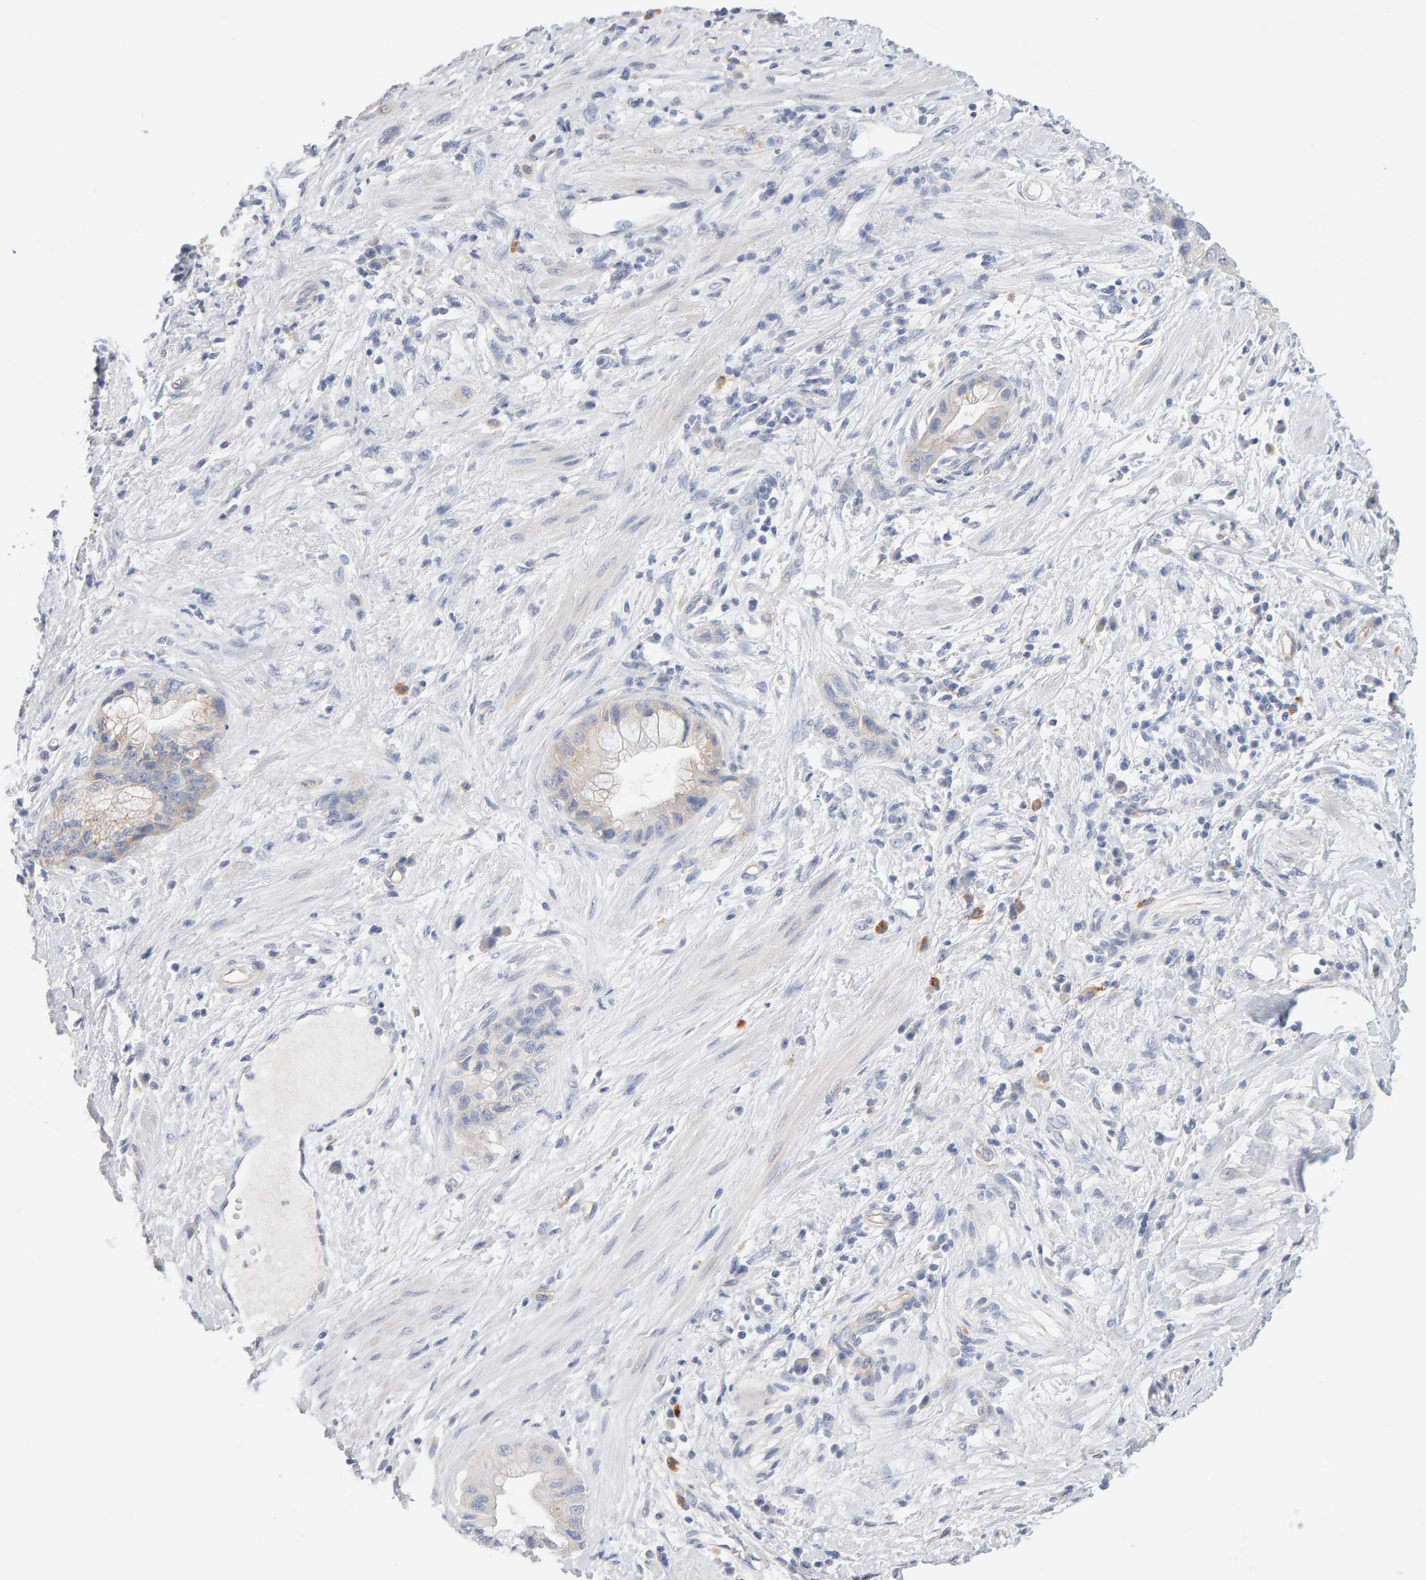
{"staining": {"intensity": "weak", "quantity": "<25%", "location": "cytoplasmic/membranous"}, "tissue": "pancreatic cancer", "cell_type": "Tumor cells", "image_type": "cancer", "snomed": [{"axis": "morphology", "description": "Adenocarcinoma, NOS"}, {"axis": "topography", "description": "Pancreas"}], "caption": "High magnification brightfield microscopy of pancreatic adenocarcinoma stained with DAB (brown) and counterstained with hematoxylin (blue): tumor cells show no significant positivity.", "gene": "METRNL", "patient": {"sex": "female", "age": 73}}